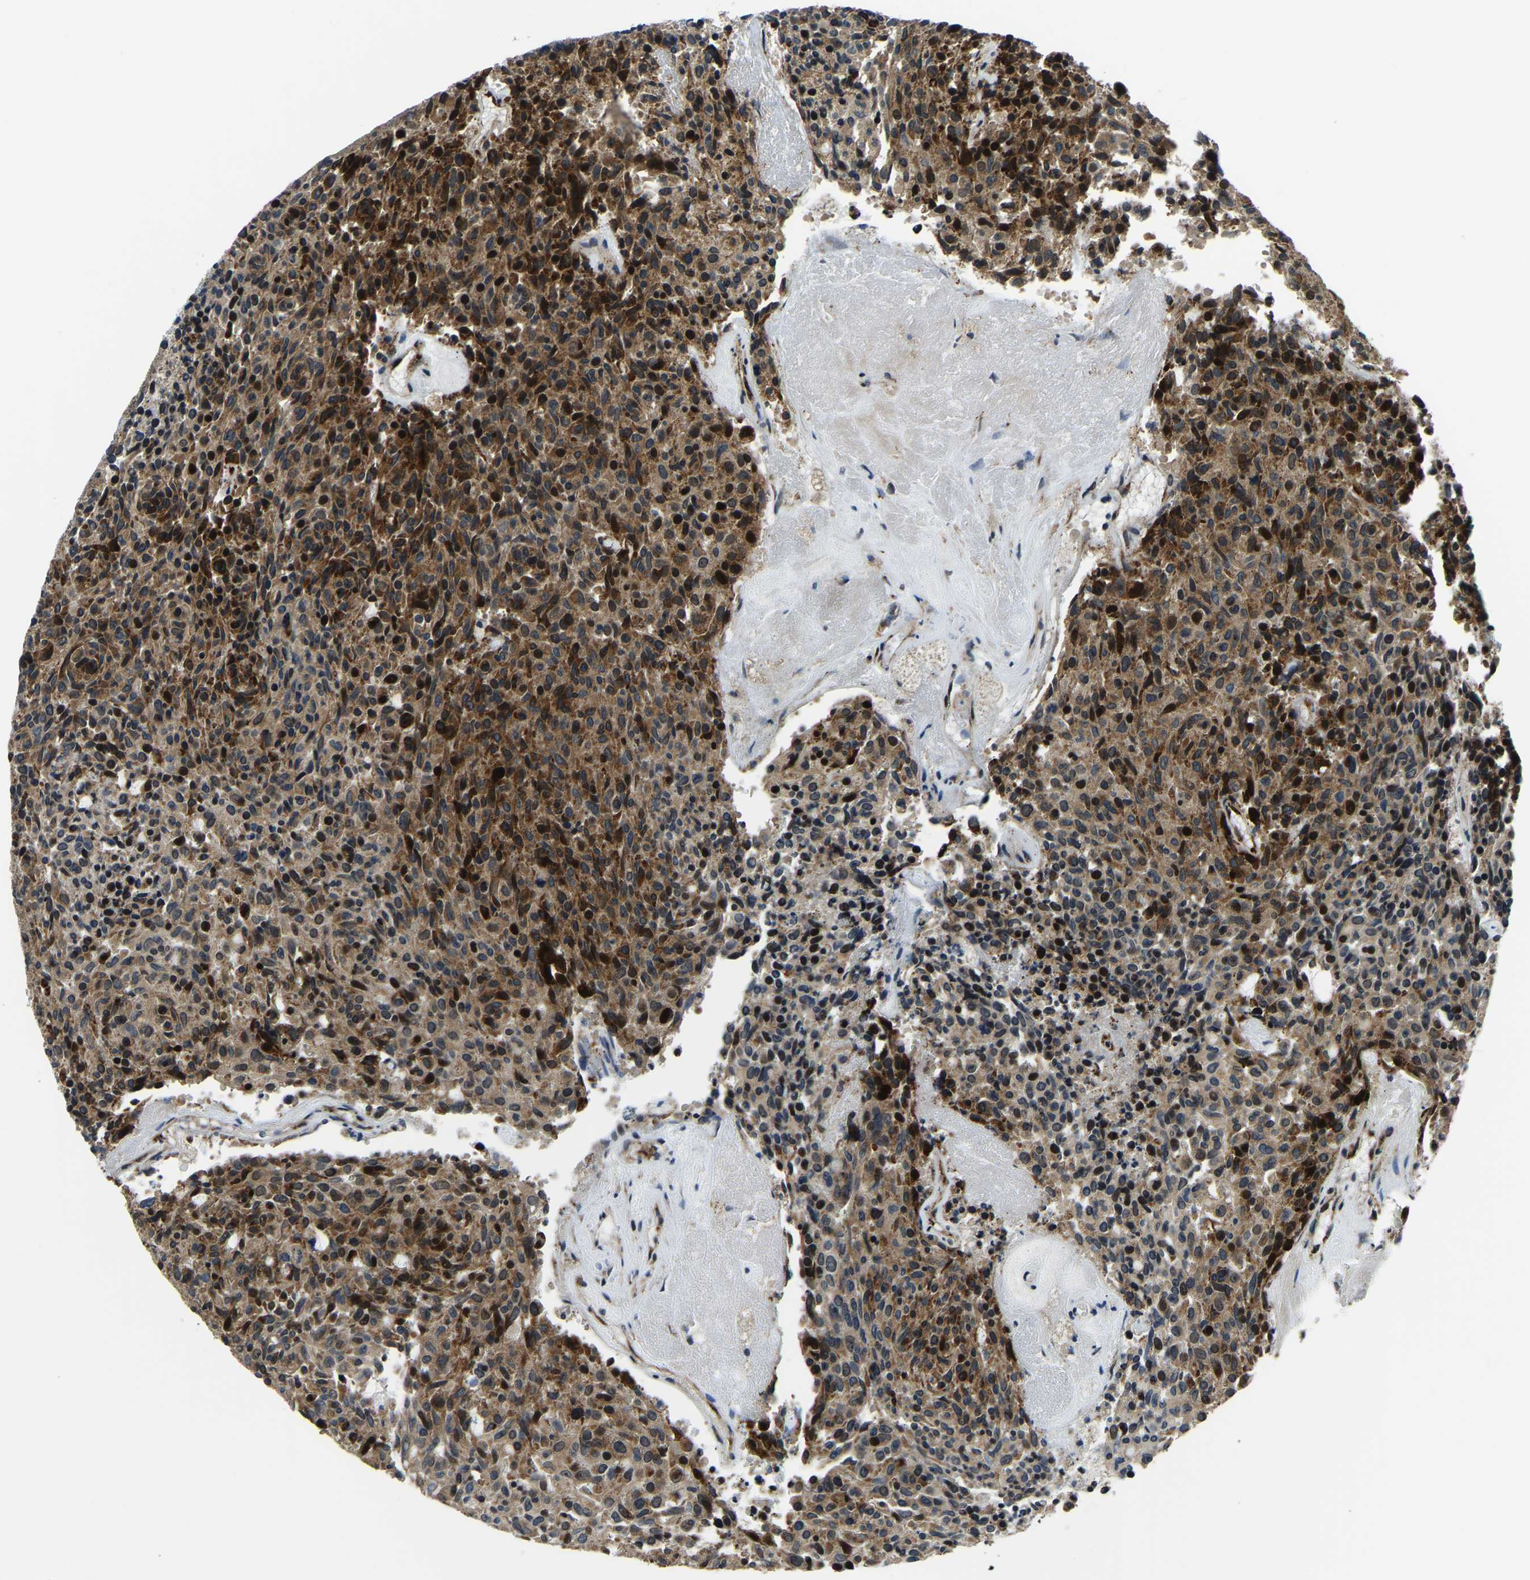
{"staining": {"intensity": "moderate", "quantity": ">75%", "location": "cytoplasmic/membranous,nuclear"}, "tissue": "carcinoid", "cell_type": "Tumor cells", "image_type": "cancer", "snomed": [{"axis": "morphology", "description": "Carcinoid, malignant, NOS"}, {"axis": "topography", "description": "Pancreas"}], "caption": "Human carcinoid stained with a protein marker shows moderate staining in tumor cells.", "gene": "ING2", "patient": {"sex": "female", "age": 54}}